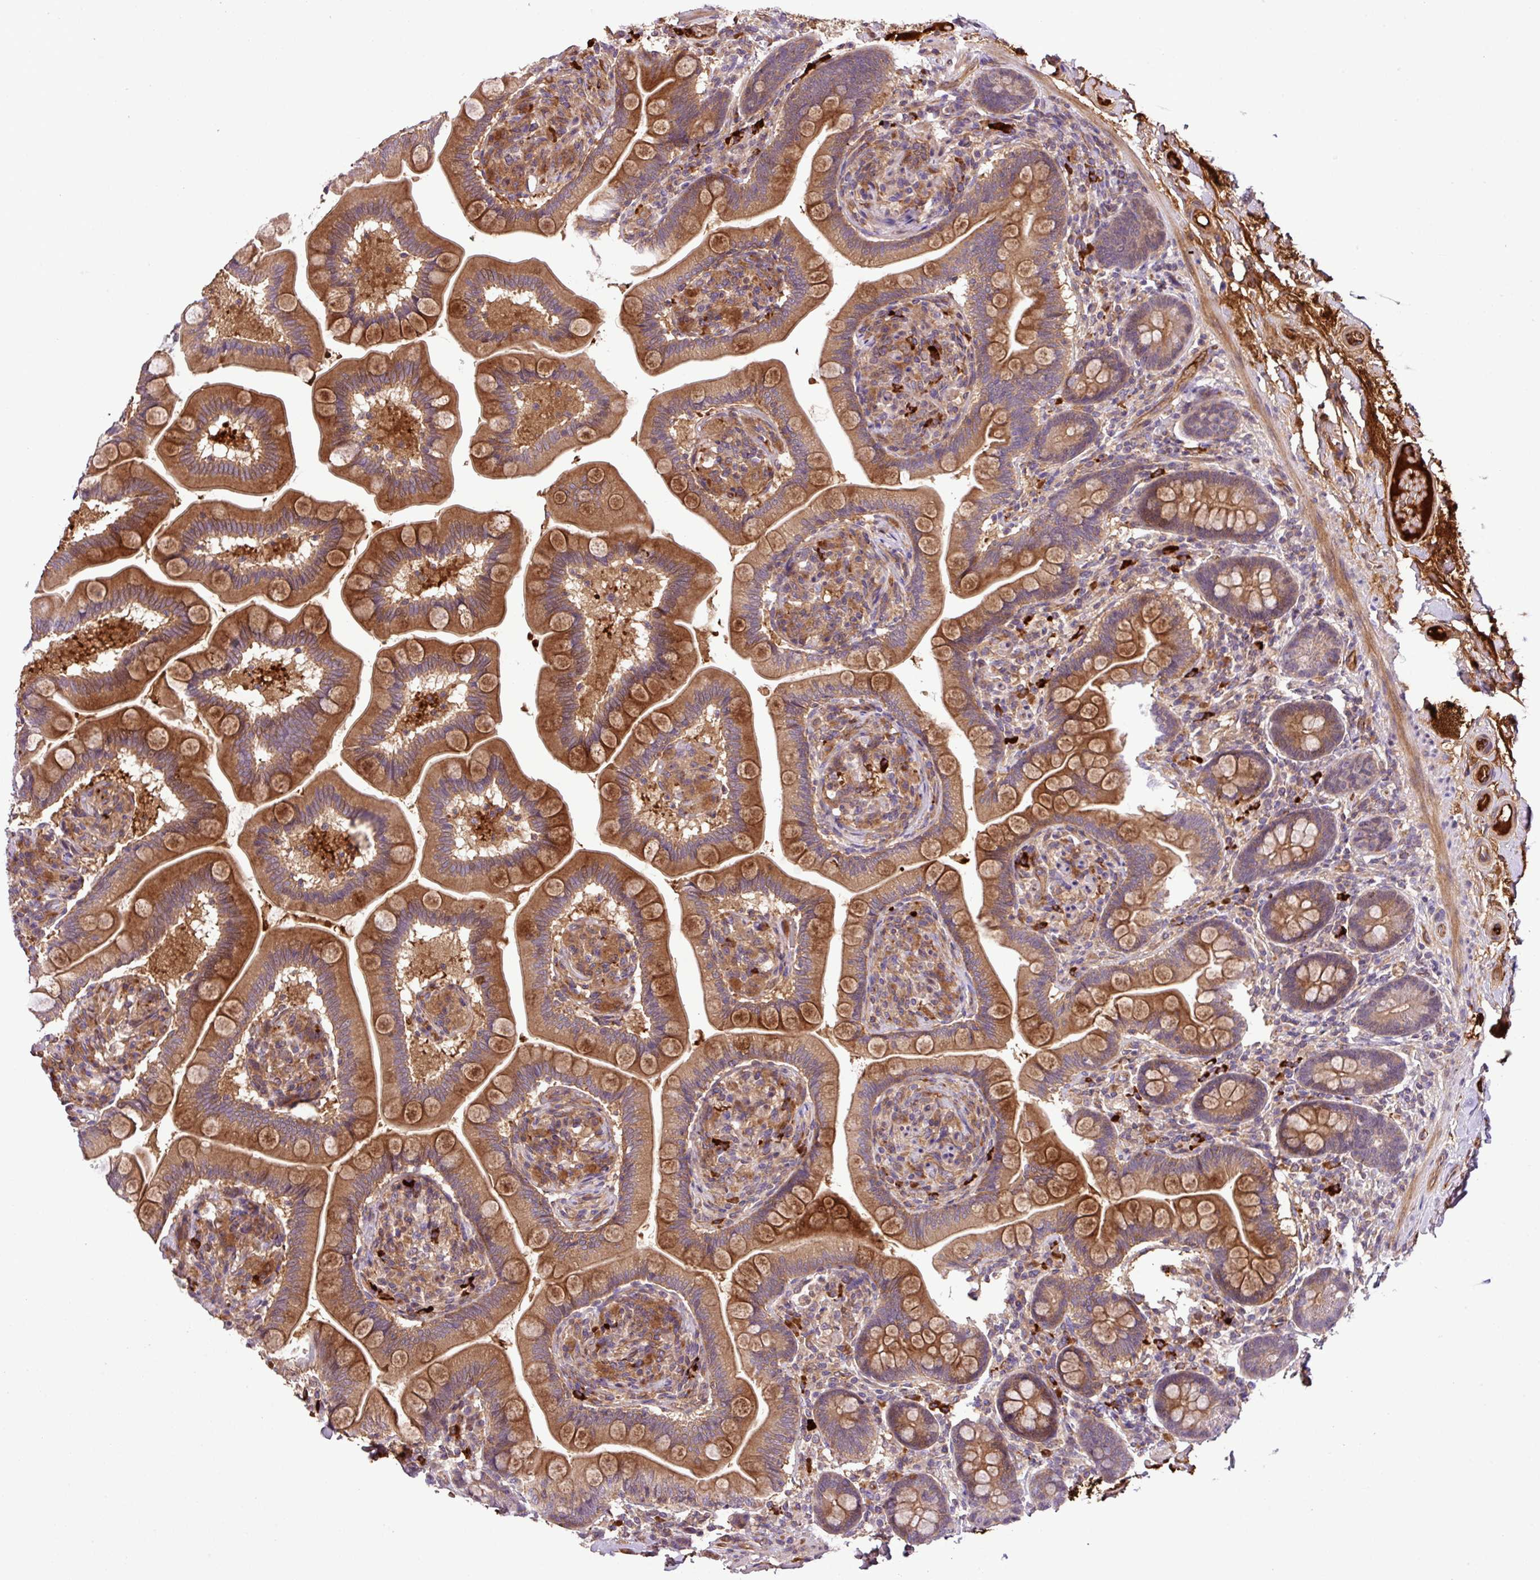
{"staining": {"intensity": "strong", "quantity": ">75%", "location": "cytoplasmic/membranous"}, "tissue": "small intestine", "cell_type": "Glandular cells", "image_type": "normal", "snomed": [{"axis": "morphology", "description": "Normal tissue, NOS"}, {"axis": "topography", "description": "Small intestine"}], "caption": "Glandular cells show high levels of strong cytoplasmic/membranous expression in about >75% of cells in unremarkable small intestine. (Stains: DAB in brown, nuclei in blue, Microscopy: brightfield microscopy at high magnification).", "gene": "ZNF266", "patient": {"sex": "female", "age": 64}}